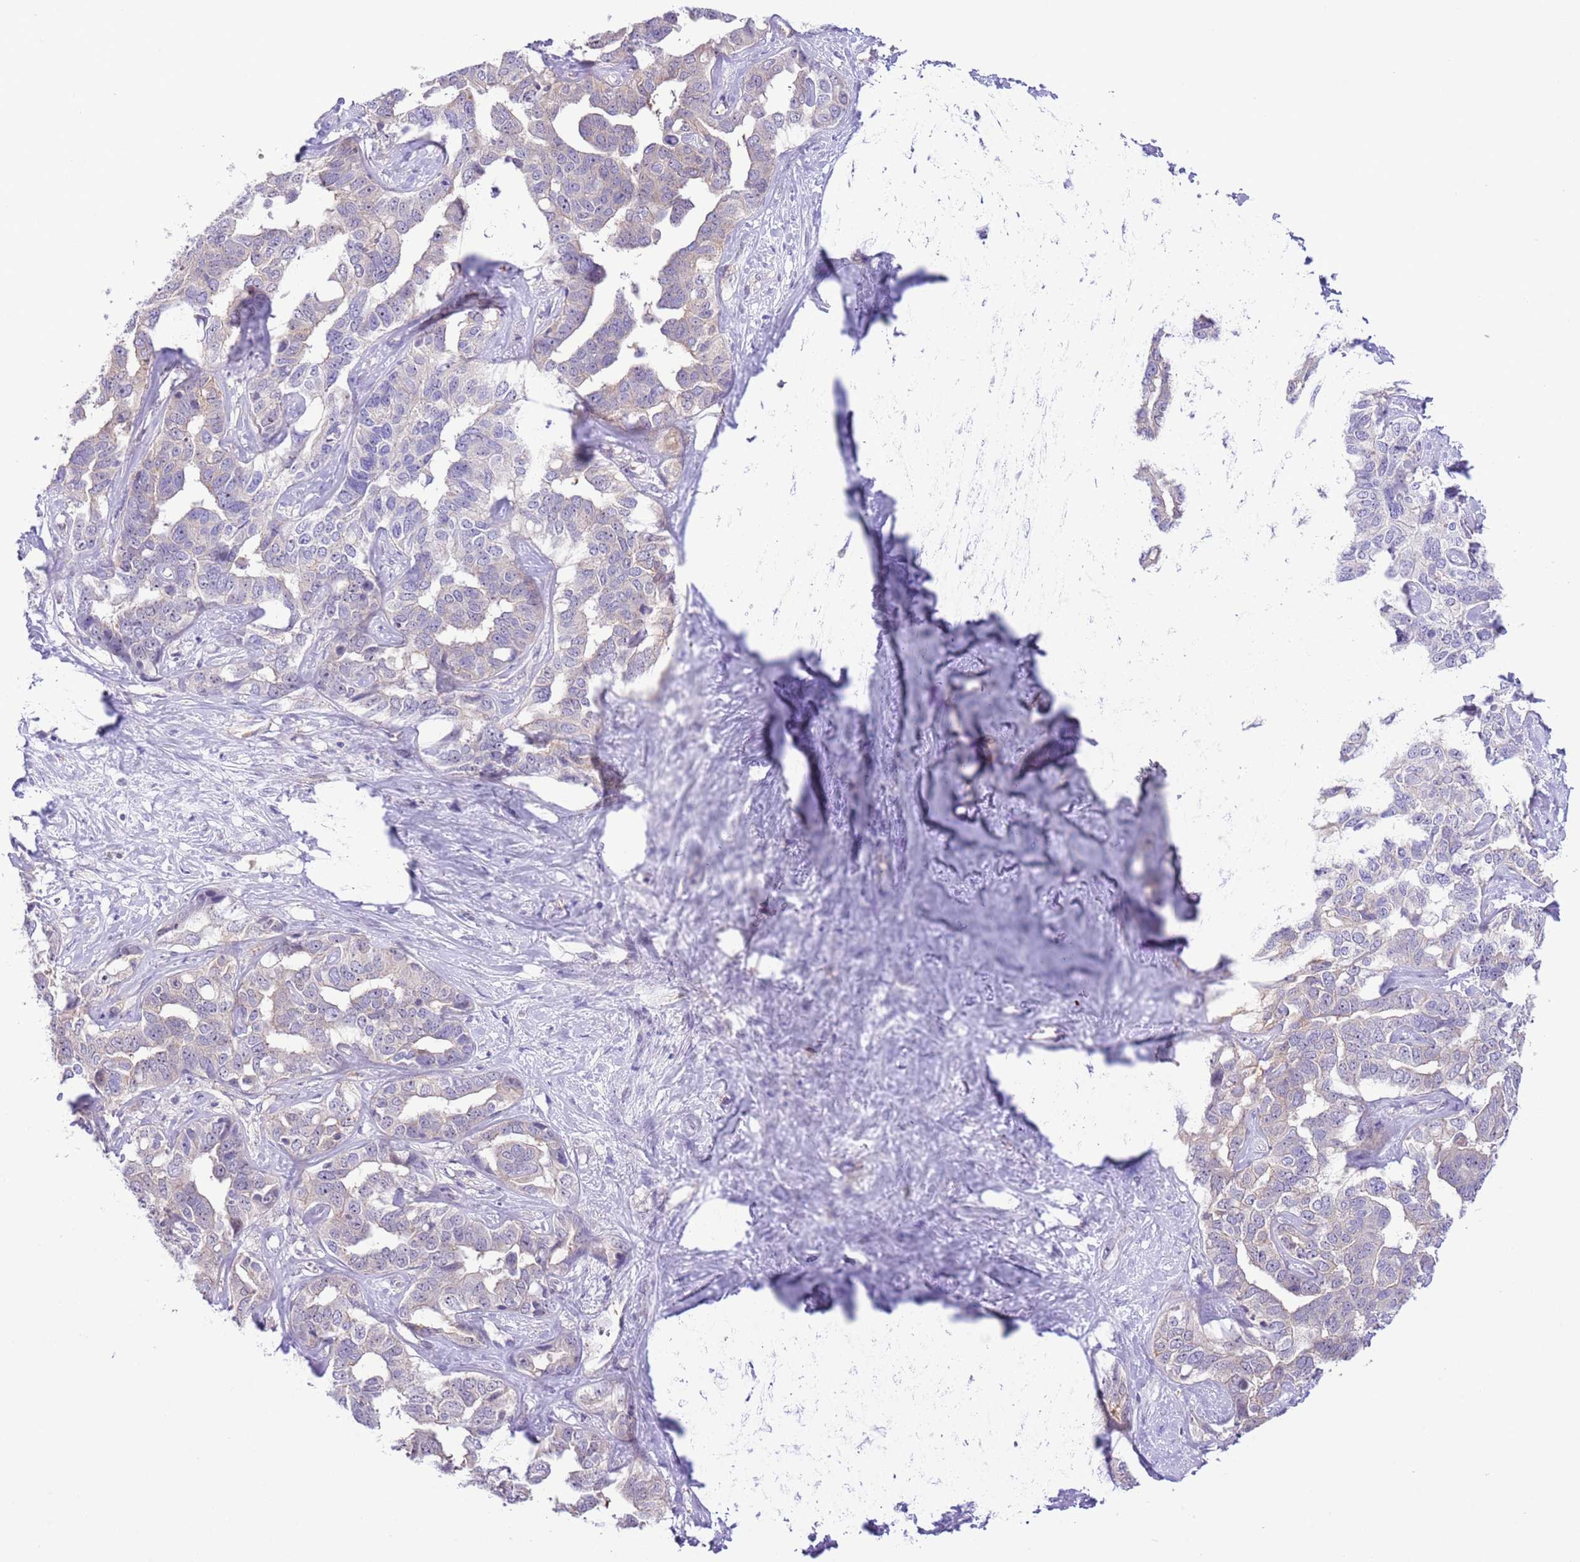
{"staining": {"intensity": "weak", "quantity": "<25%", "location": "cytoplasmic/membranous"}, "tissue": "liver cancer", "cell_type": "Tumor cells", "image_type": "cancer", "snomed": [{"axis": "morphology", "description": "Cholangiocarcinoma"}, {"axis": "topography", "description": "Liver"}], "caption": "This photomicrograph is of liver cholangiocarcinoma stained with IHC to label a protein in brown with the nuclei are counter-stained blue. There is no expression in tumor cells.", "gene": "PRR32", "patient": {"sex": "male", "age": 59}}